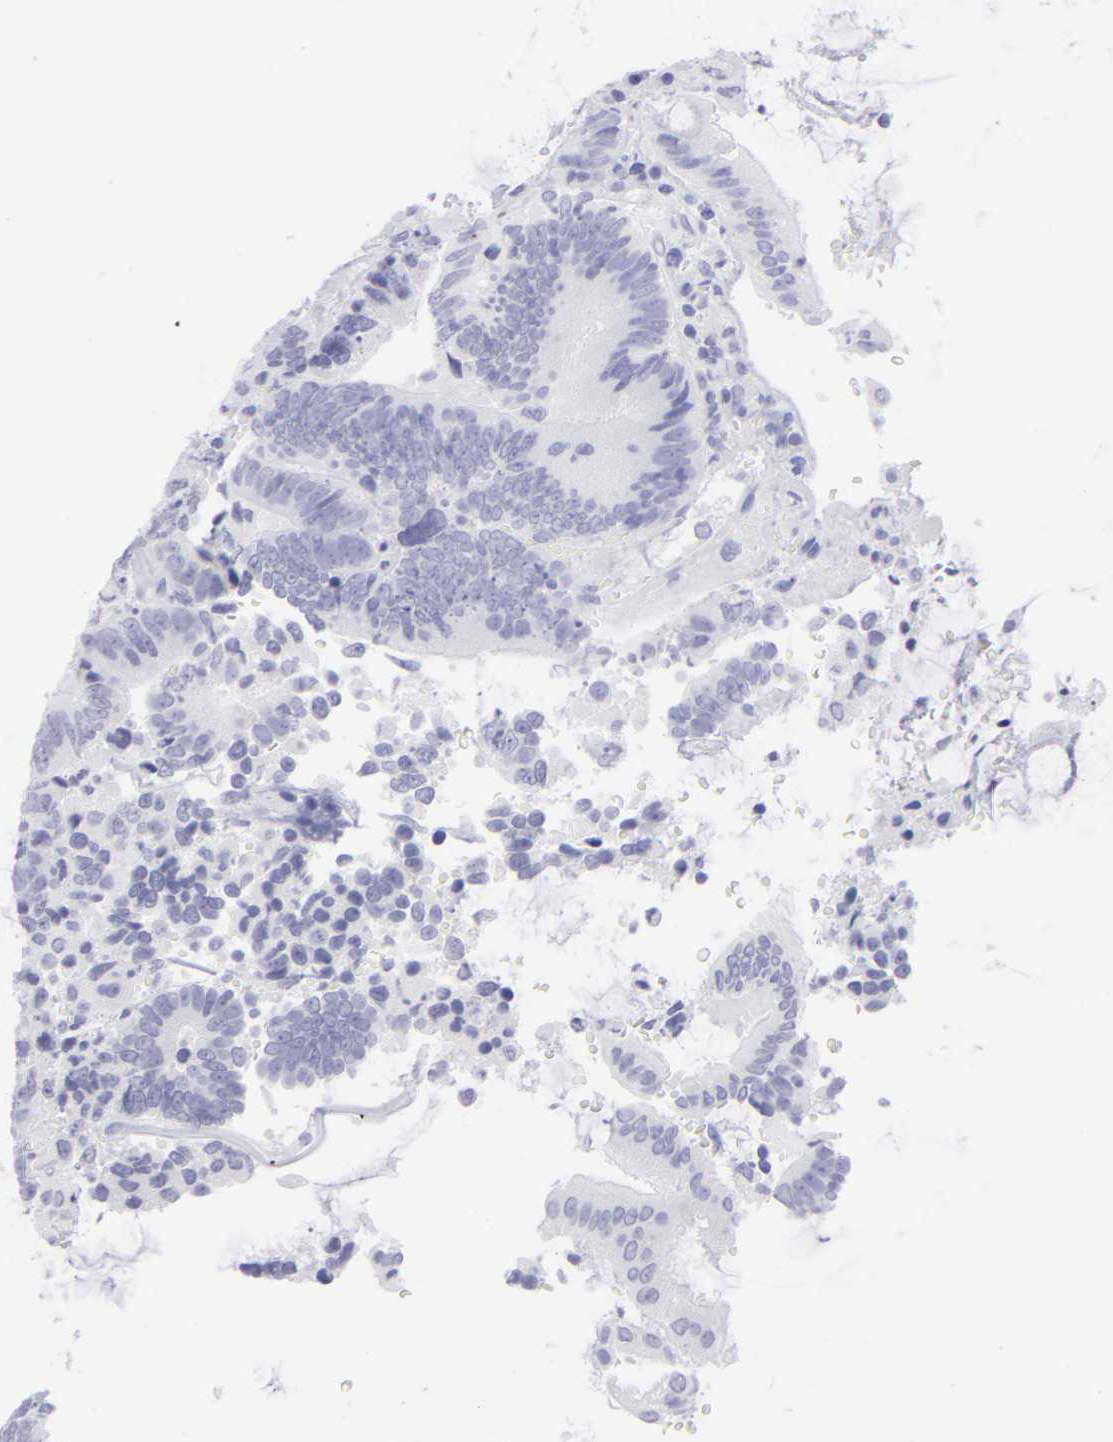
{"staining": {"intensity": "negative", "quantity": "none", "location": "none"}, "tissue": "colorectal cancer", "cell_type": "Tumor cells", "image_type": "cancer", "snomed": [{"axis": "morphology", "description": "Normal tissue, NOS"}, {"axis": "morphology", "description": "Adenocarcinoma, NOS"}, {"axis": "topography", "description": "Colon"}], "caption": "Tumor cells show no significant staining in colorectal adenocarcinoma.", "gene": "SLC1A3", "patient": {"sex": "female", "age": 78}}